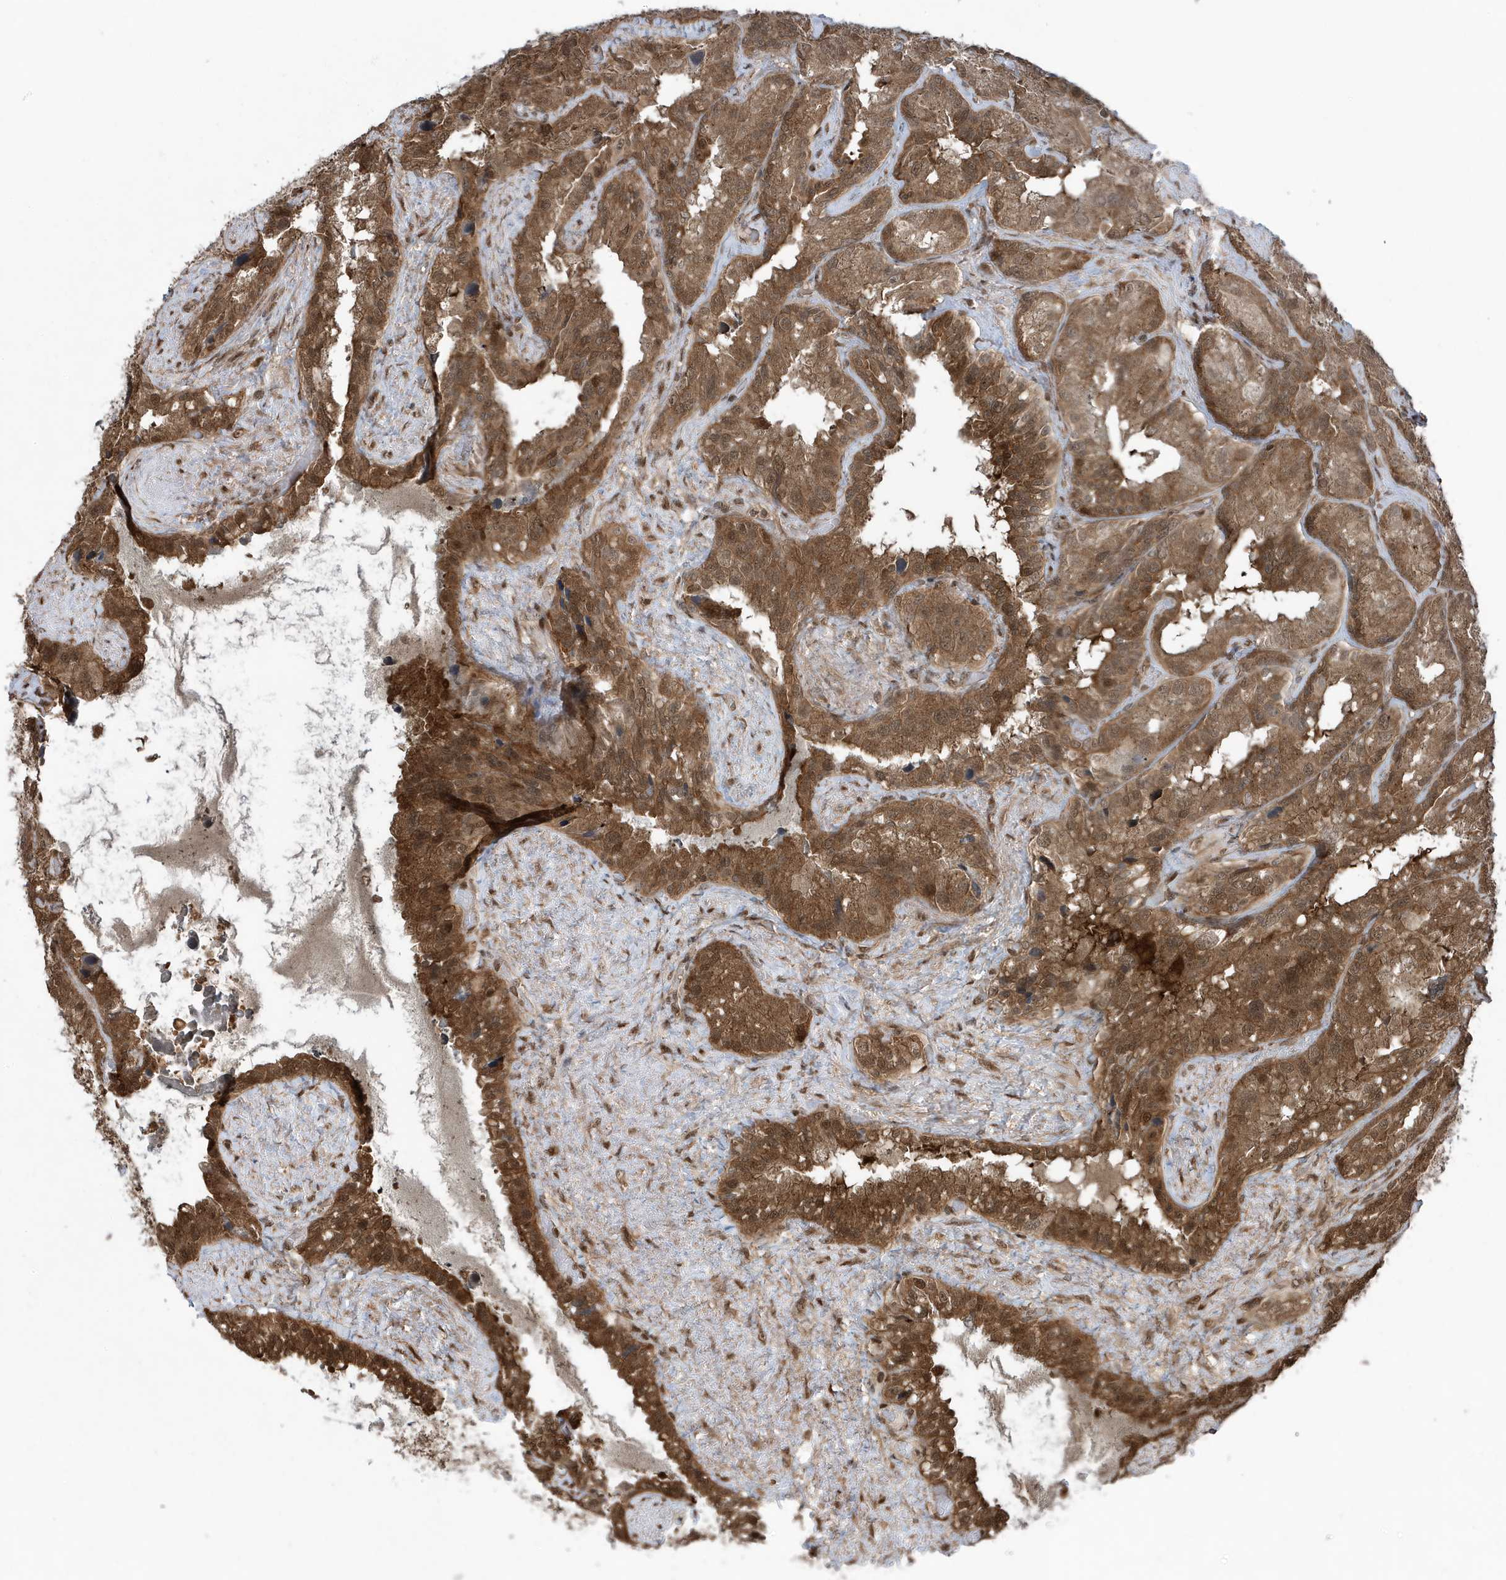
{"staining": {"intensity": "moderate", "quantity": ">75%", "location": "cytoplasmic/membranous,nuclear"}, "tissue": "seminal vesicle", "cell_type": "Glandular cells", "image_type": "normal", "snomed": [{"axis": "morphology", "description": "Normal tissue, NOS"}, {"axis": "topography", "description": "Prostate"}, {"axis": "topography", "description": "Seminal veicle"}], "caption": "Moderate cytoplasmic/membranous,nuclear expression is appreciated in about >75% of glandular cells in normal seminal vesicle. (IHC, brightfield microscopy, high magnification).", "gene": "MAPK1IP1L", "patient": {"sex": "male", "age": 68}}